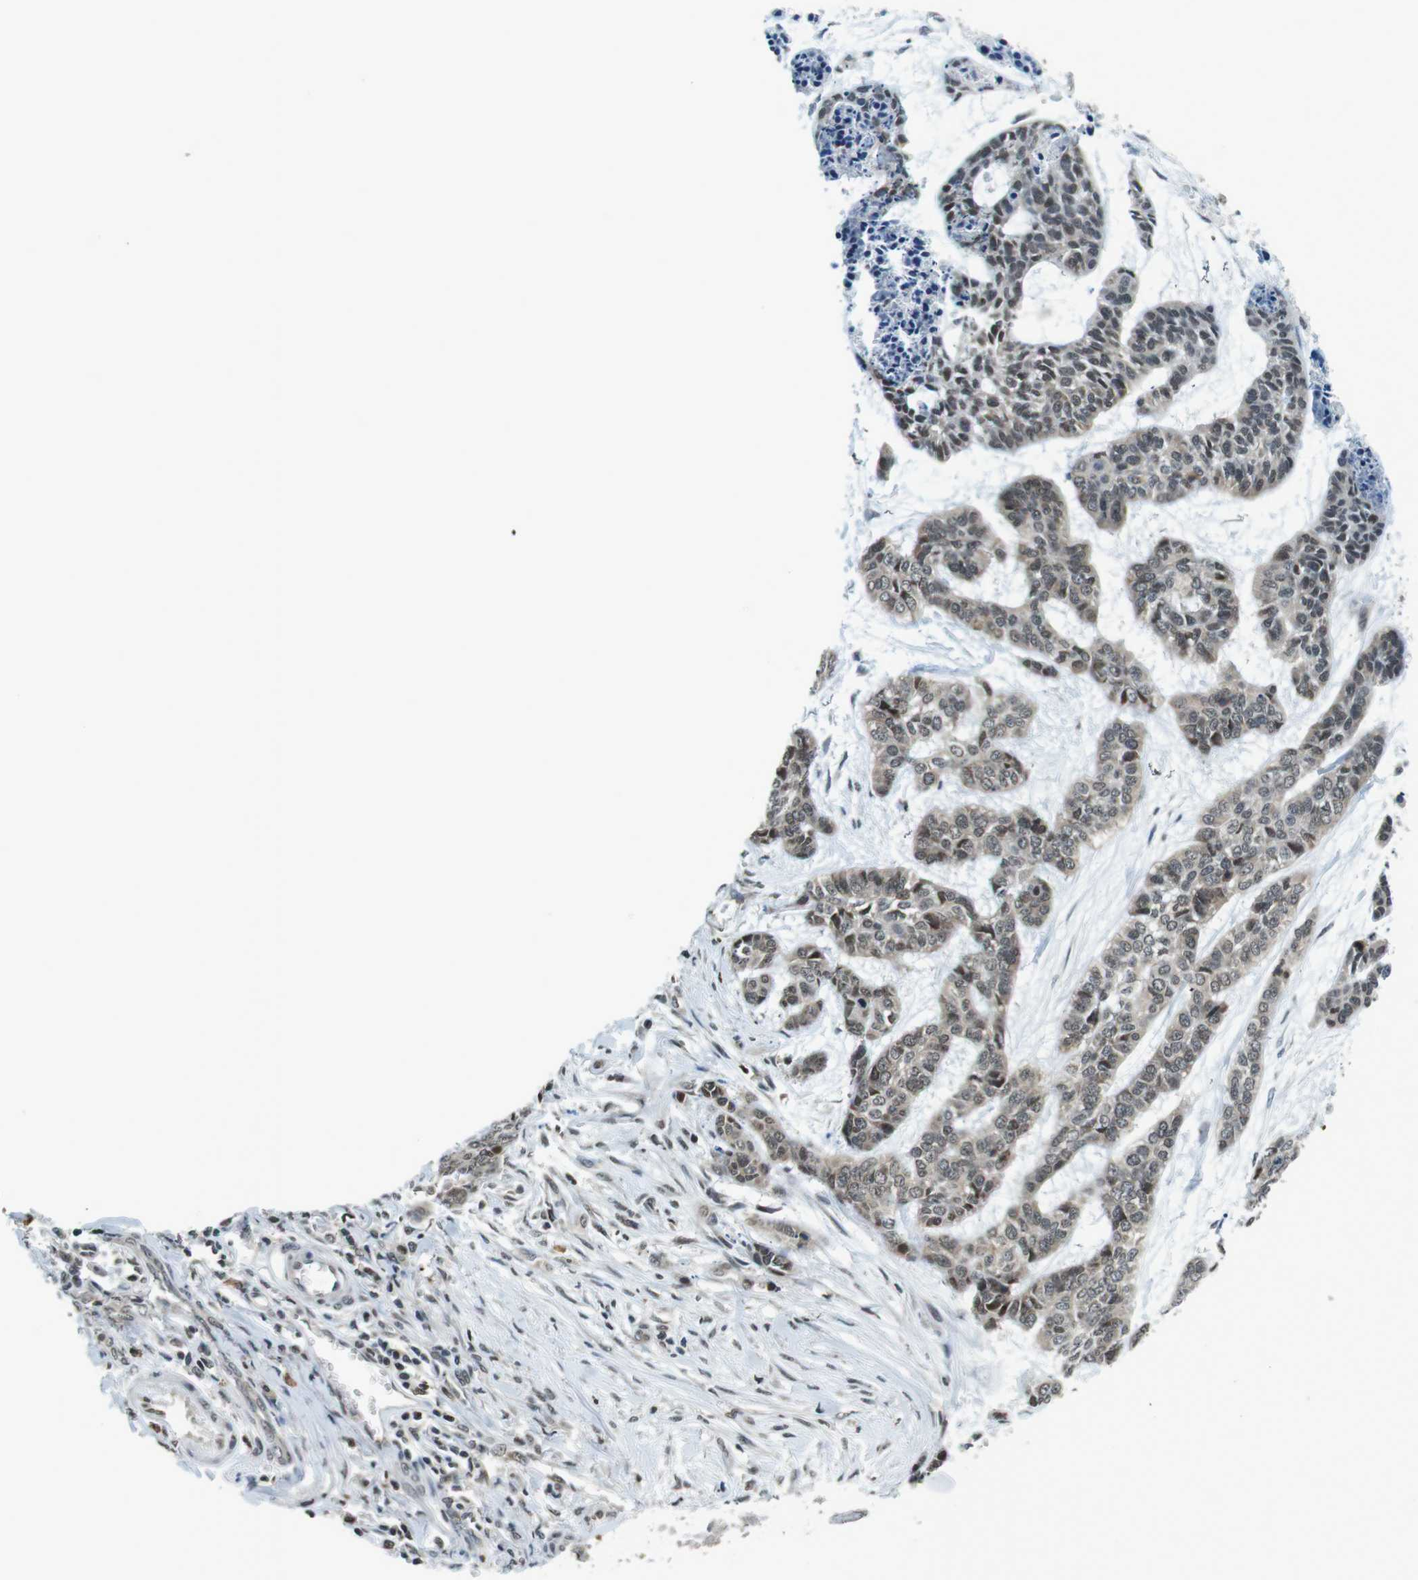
{"staining": {"intensity": "weak", "quantity": "<25%", "location": "nuclear"}, "tissue": "skin cancer", "cell_type": "Tumor cells", "image_type": "cancer", "snomed": [{"axis": "morphology", "description": "Basal cell carcinoma"}, {"axis": "topography", "description": "Skin"}], "caption": "This is a micrograph of immunohistochemistry staining of basal cell carcinoma (skin), which shows no staining in tumor cells.", "gene": "NEK4", "patient": {"sex": "female", "age": 64}}